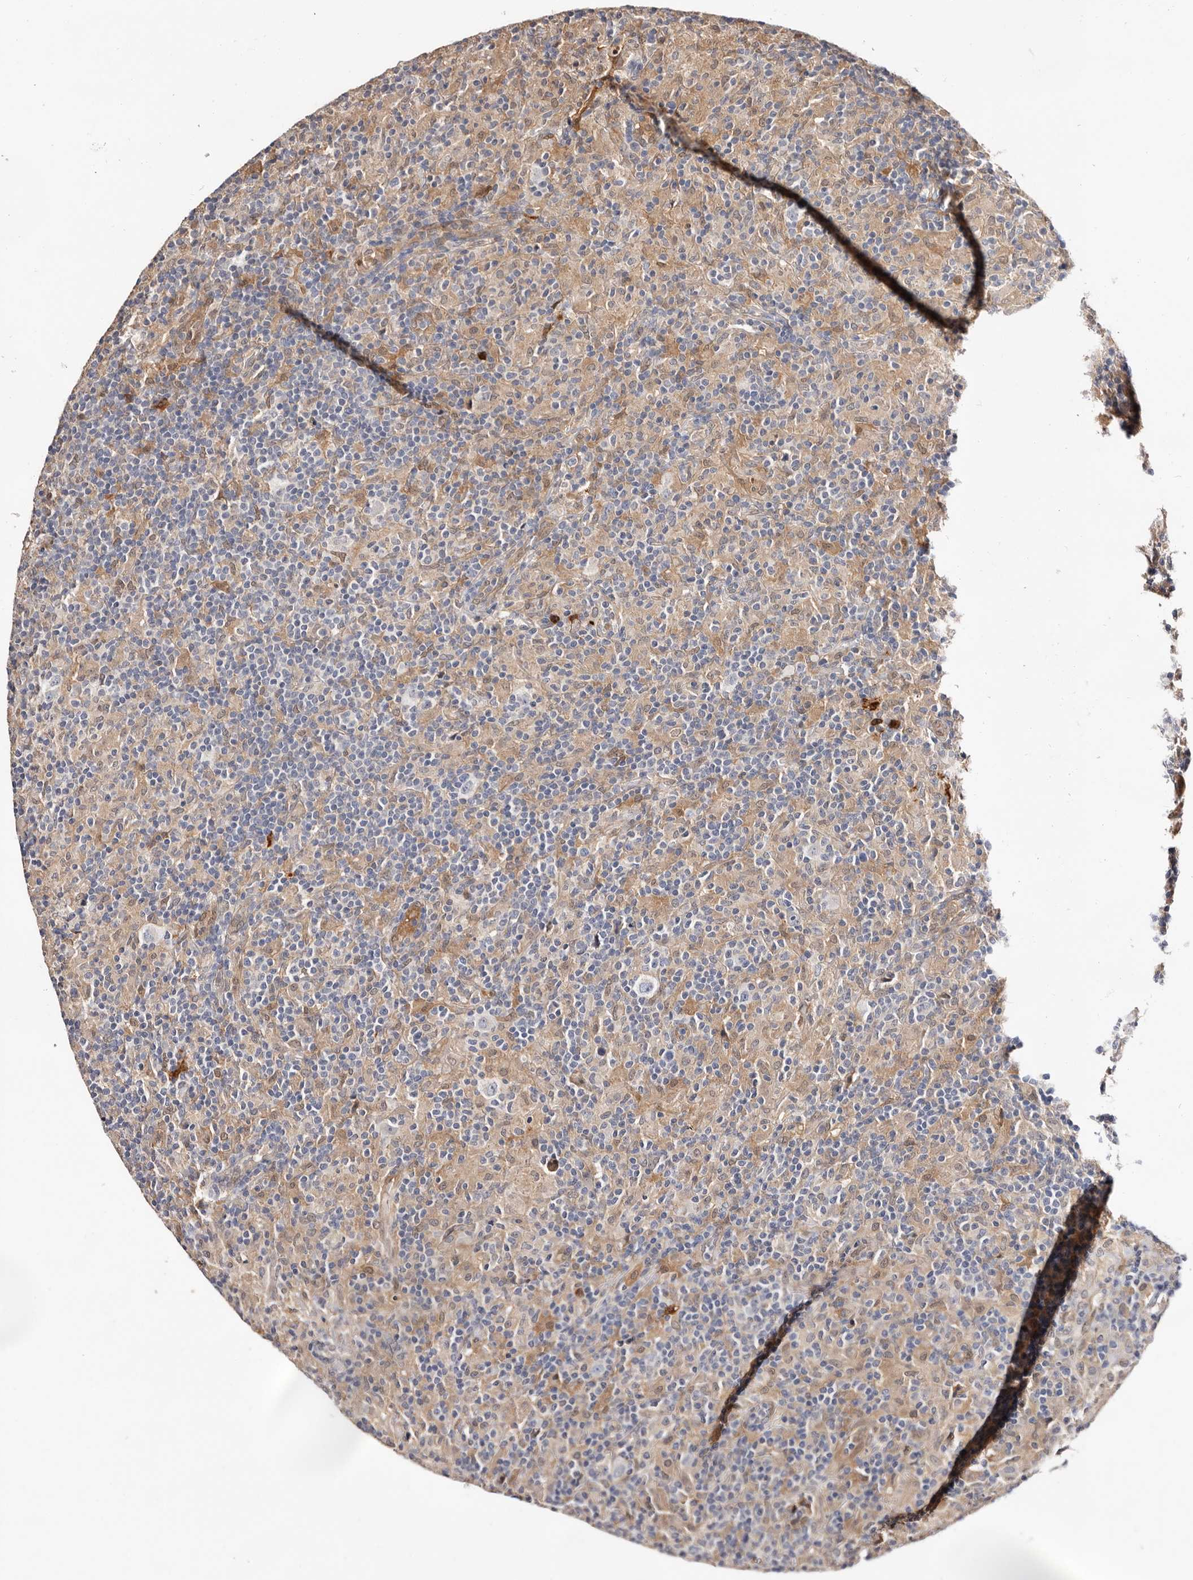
{"staining": {"intensity": "negative", "quantity": "none", "location": "none"}, "tissue": "lymphoma", "cell_type": "Tumor cells", "image_type": "cancer", "snomed": [{"axis": "morphology", "description": "Hodgkin's disease, NOS"}, {"axis": "topography", "description": "Lymph node"}], "caption": "Lymphoma was stained to show a protein in brown. There is no significant expression in tumor cells.", "gene": "TP53I3", "patient": {"sex": "male", "age": 70}}